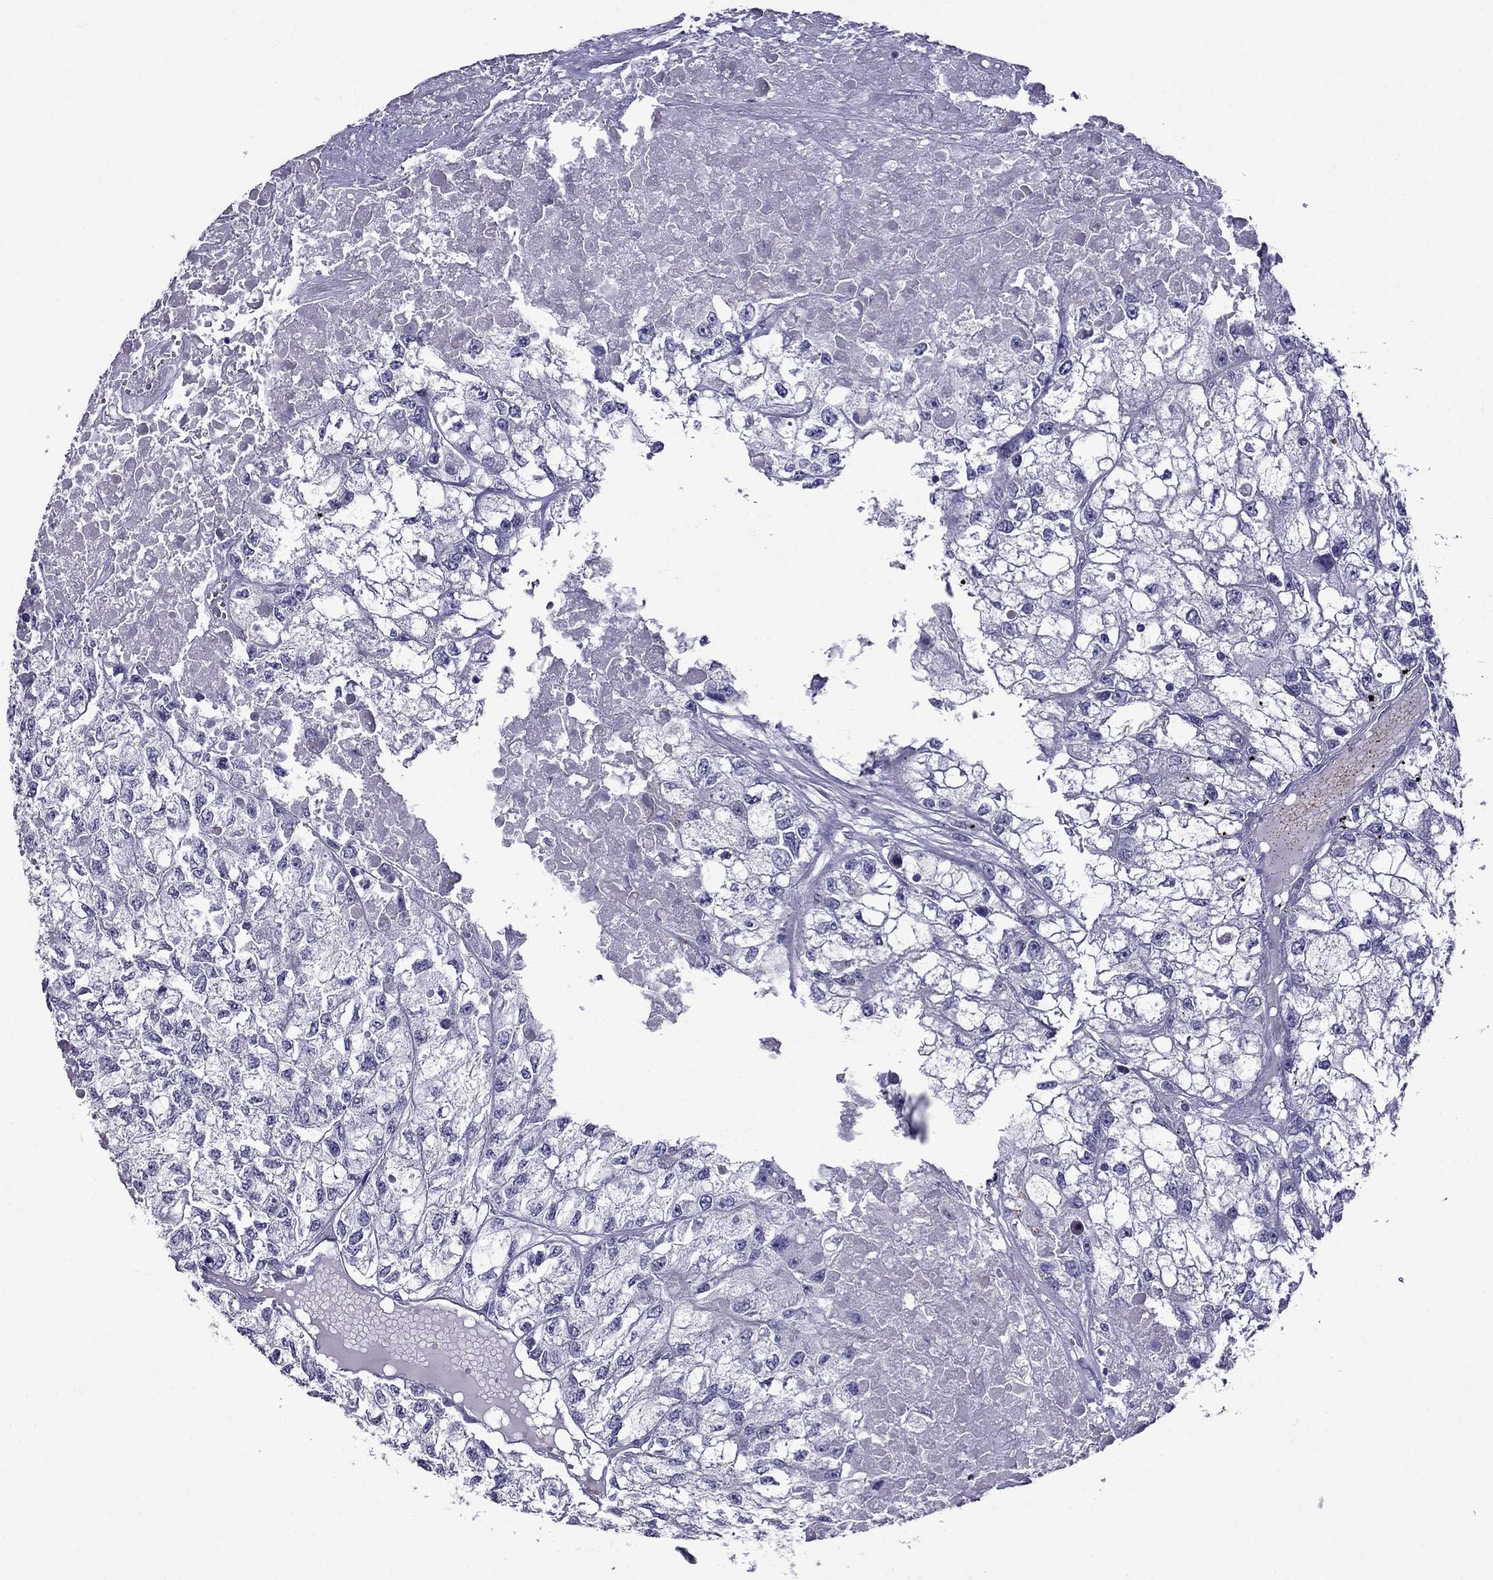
{"staining": {"intensity": "negative", "quantity": "none", "location": "none"}, "tissue": "renal cancer", "cell_type": "Tumor cells", "image_type": "cancer", "snomed": [{"axis": "morphology", "description": "Adenocarcinoma, NOS"}, {"axis": "topography", "description": "Kidney"}], "caption": "Tumor cells show no significant staining in renal cancer.", "gene": "SCNN1D", "patient": {"sex": "male", "age": 56}}